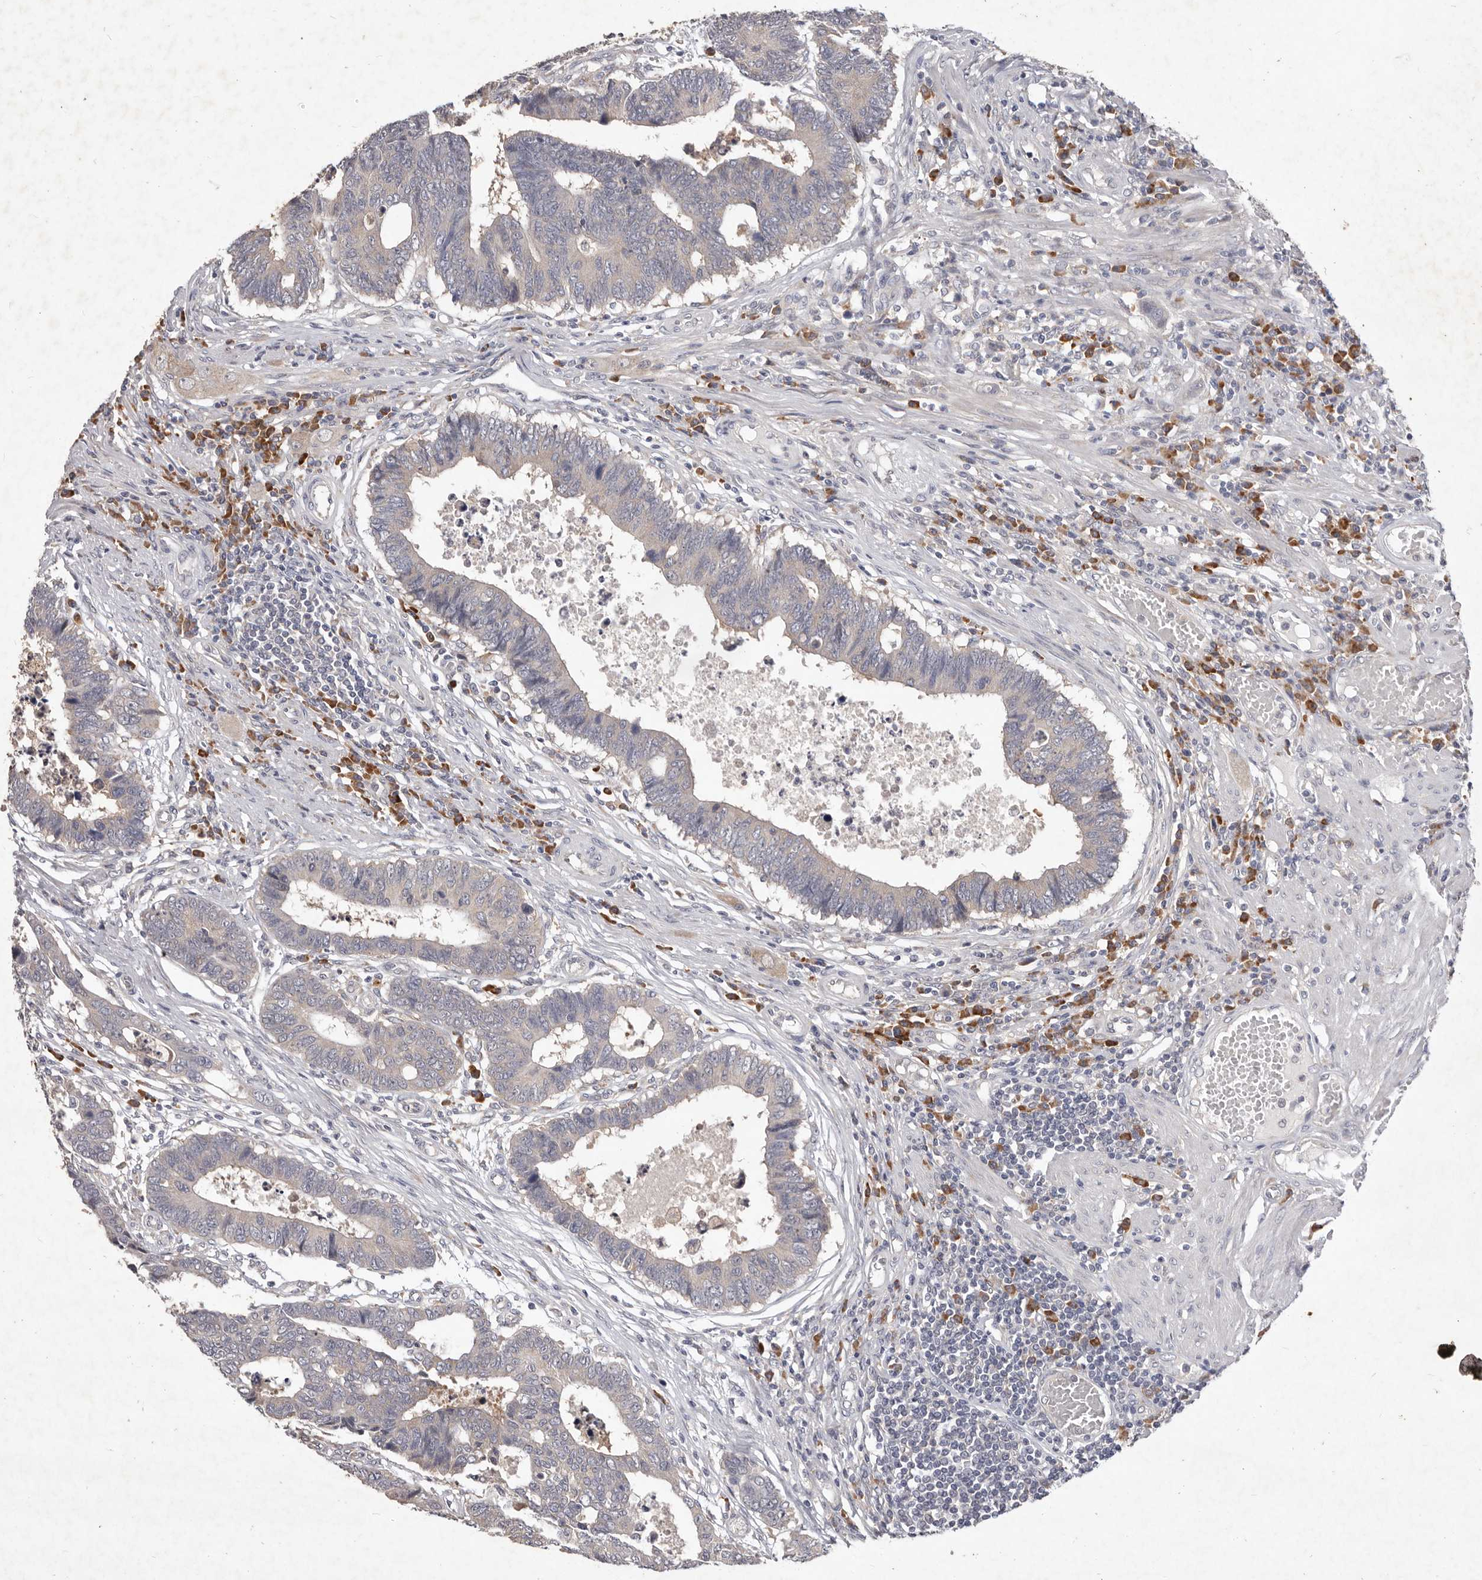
{"staining": {"intensity": "negative", "quantity": "none", "location": "none"}, "tissue": "colorectal cancer", "cell_type": "Tumor cells", "image_type": "cancer", "snomed": [{"axis": "morphology", "description": "Adenocarcinoma, NOS"}, {"axis": "topography", "description": "Rectum"}], "caption": "There is no significant positivity in tumor cells of adenocarcinoma (colorectal).", "gene": "WDR77", "patient": {"sex": "male", "age": 84}}